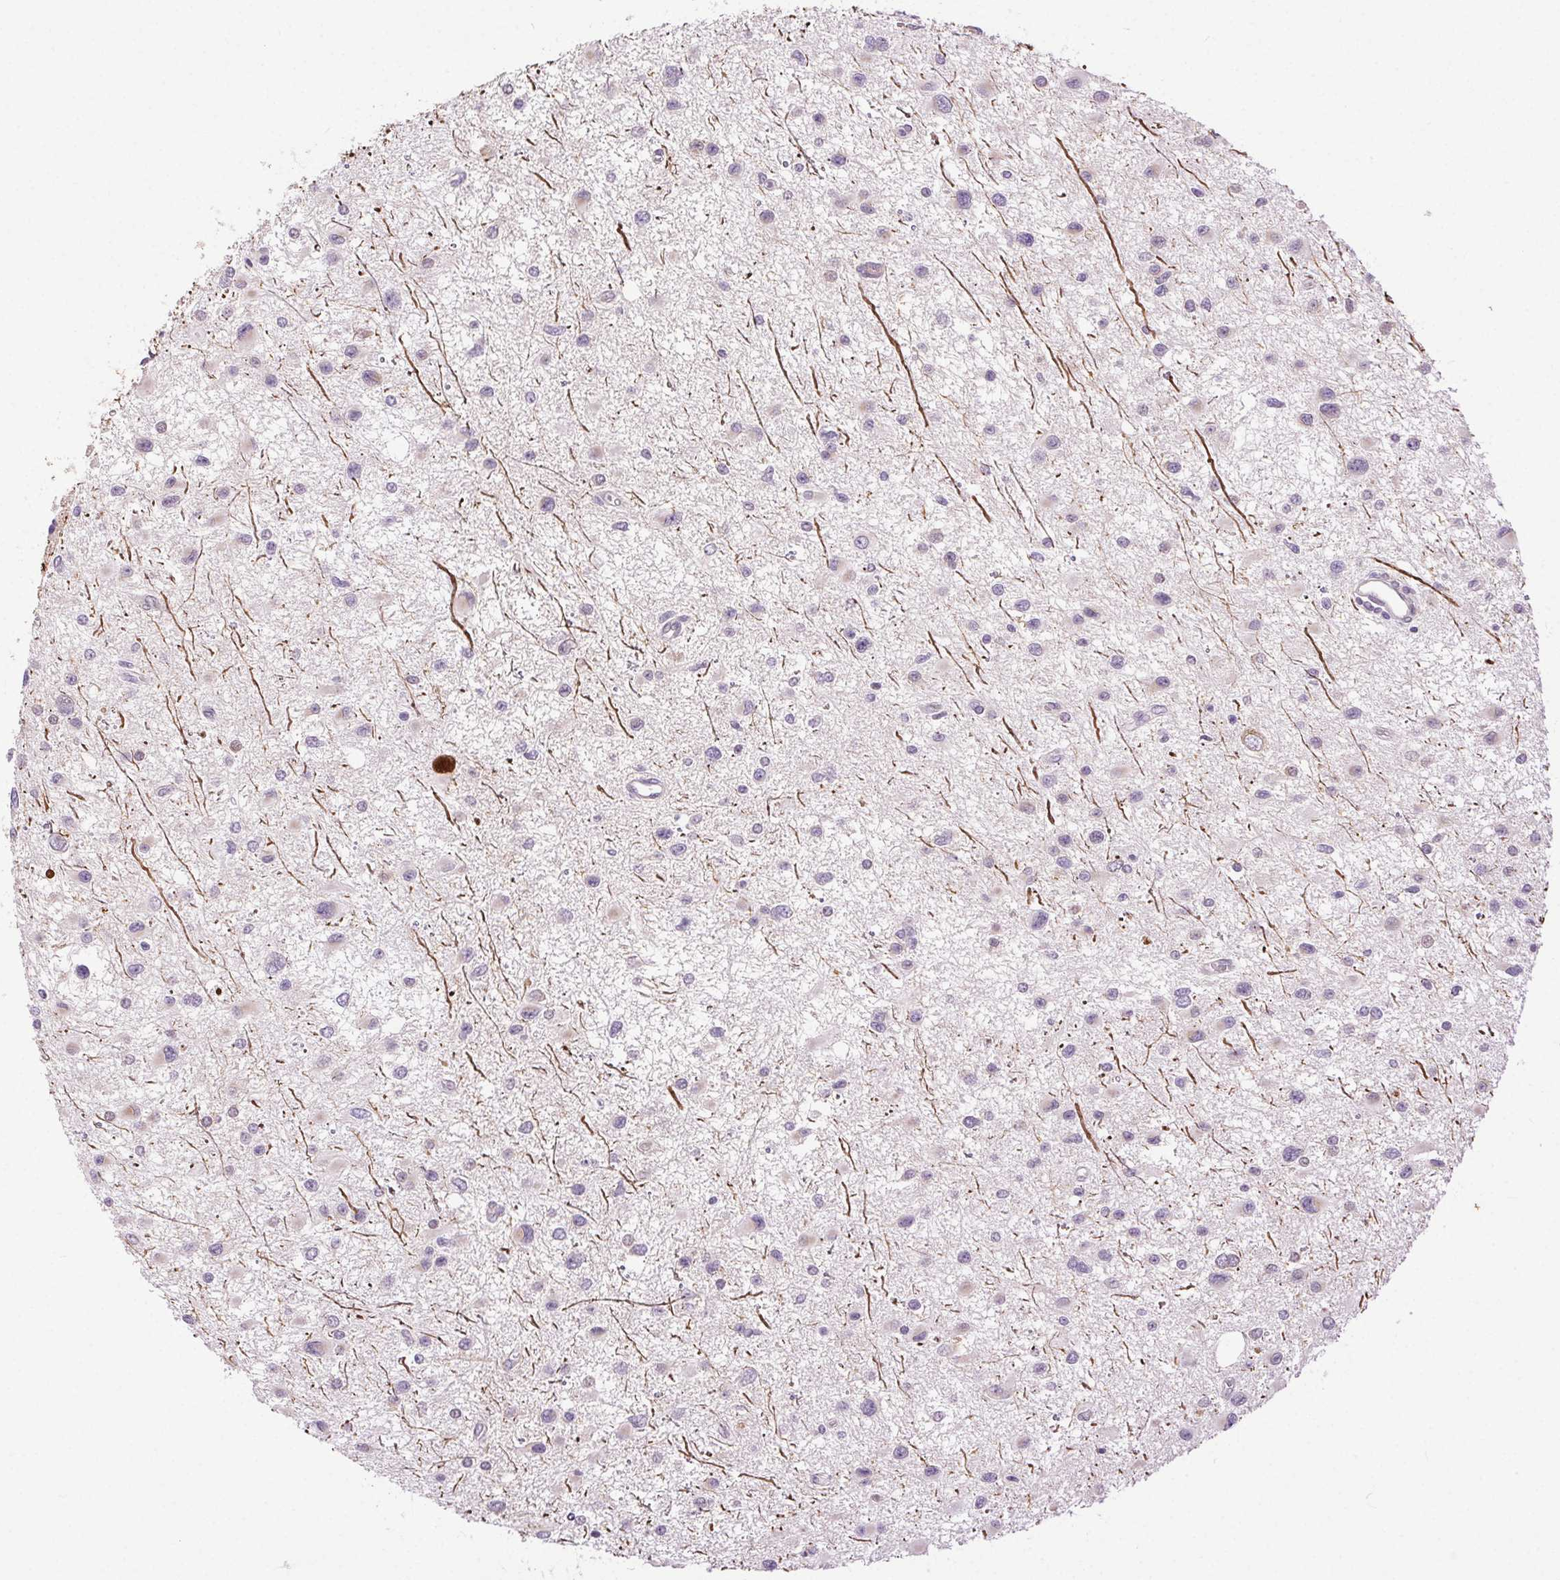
{"staining": {"intensity": "negative", "quantity": "none", "location": "none"}, "tissue": "glioma", "cell_type": "Tumor cells", "image_type": "cancer", "snomed": [{"axis": "morphology", "description": "Glioma, malignant, Low grade"}, {"axis": "topography", "description": "Brain"}], "caption": "IHC image of neoplastic tissue: human glioma stained with DAB (3,3'-diaminobenzidine) shows no significant protein expression in tumor cells.", "gene": "SYT11", "patient": {"sex": "female", "age": 32}}